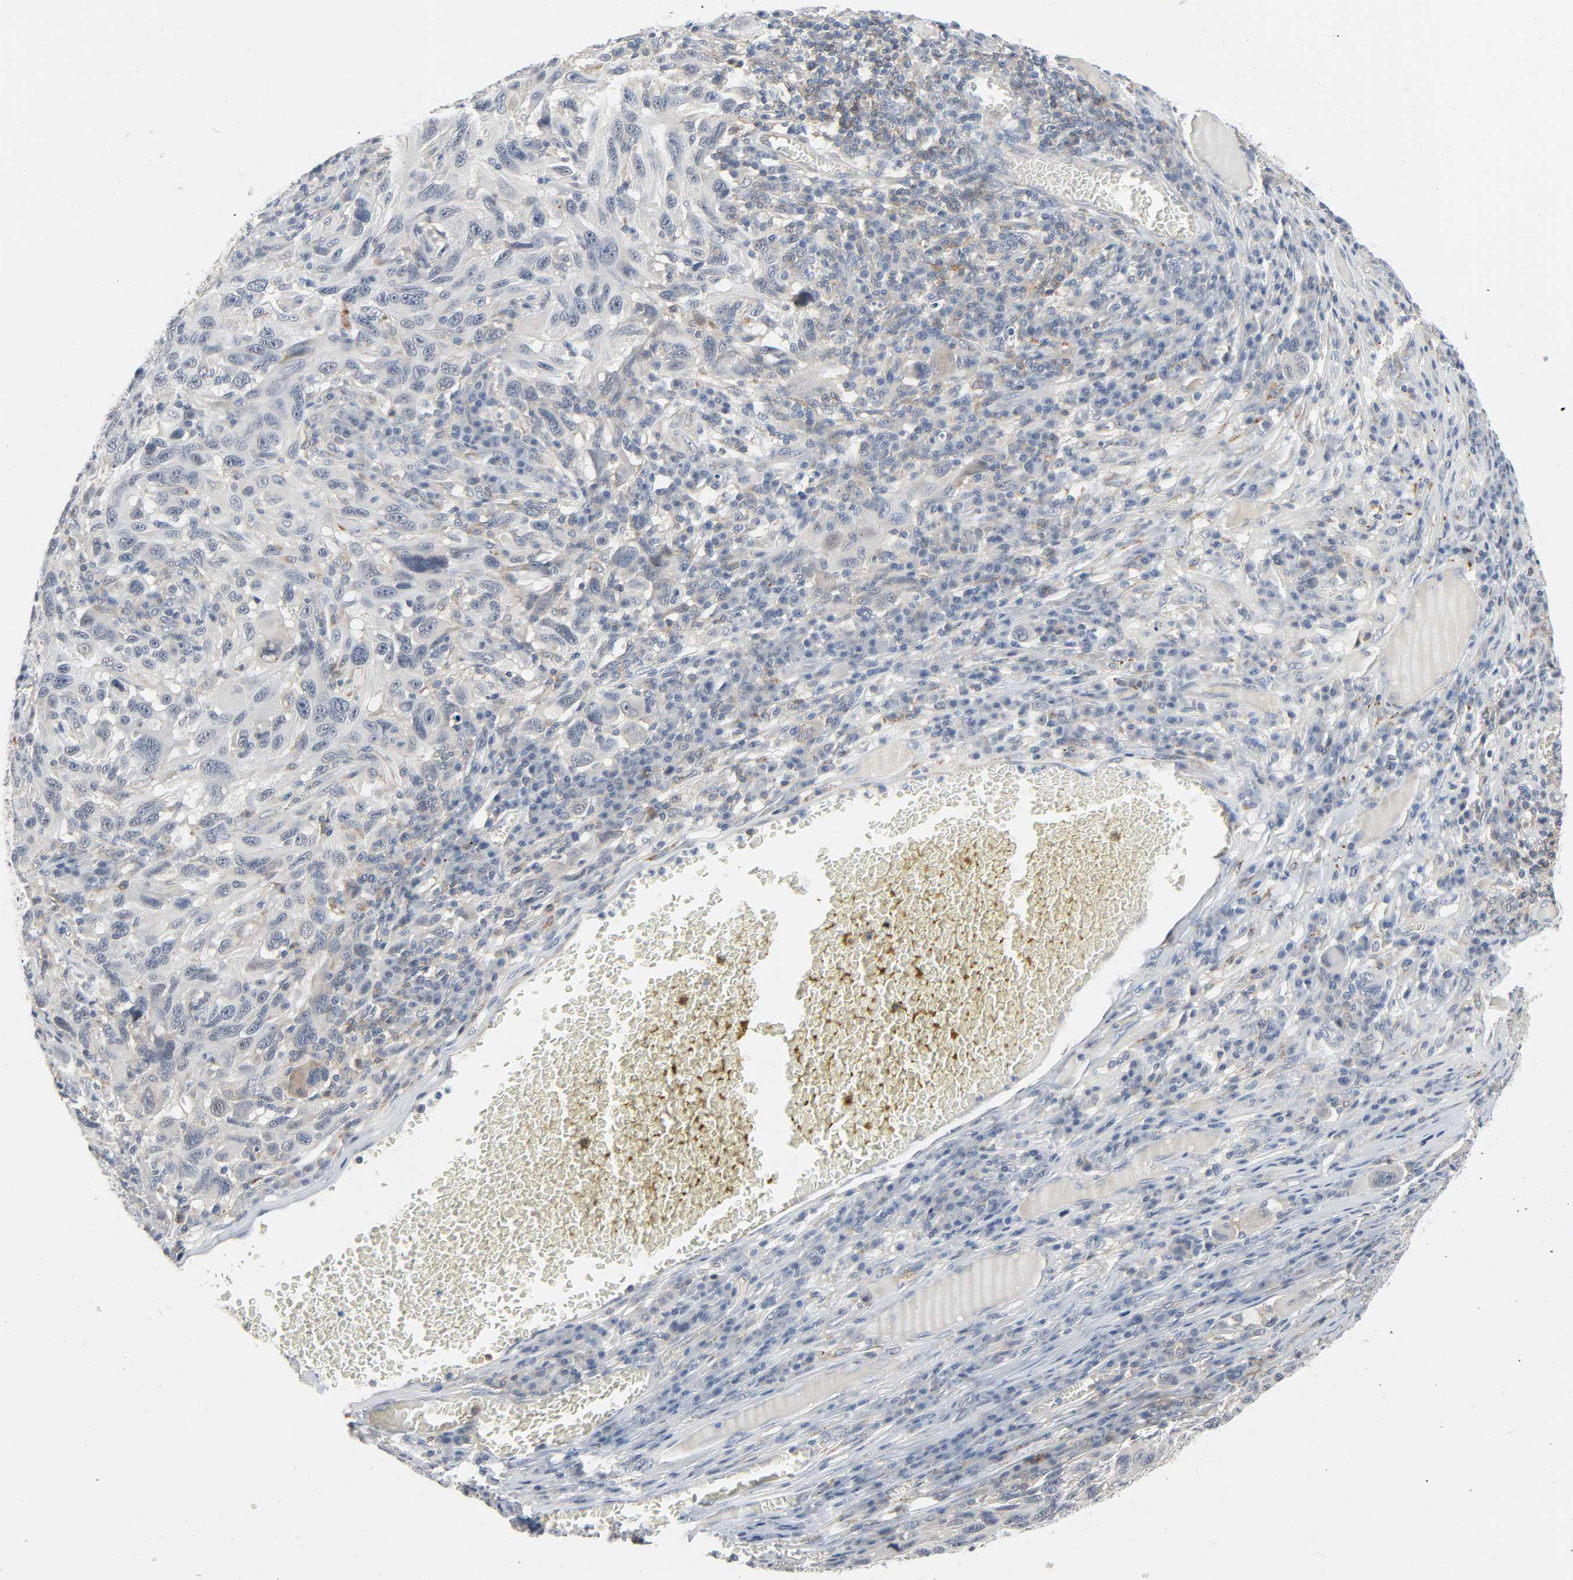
{"staining": {"intensity": "weak", "quantity": "<25%", "location": "cytoplasmic/membranous"}, "tissue": "melanoma", "cell_type": "Tumor cells", "image_type": "cancer", "snomed": [{"axis": "morphology", "description": "Malignant melanoma, NOS"}, {"axis": "topography", "description": "Skin"}], "caption": "Tumor cells show no significant protein expression in melanoma.", "gene": "CD4", "patient": {"sex": "male", "age": 53}}